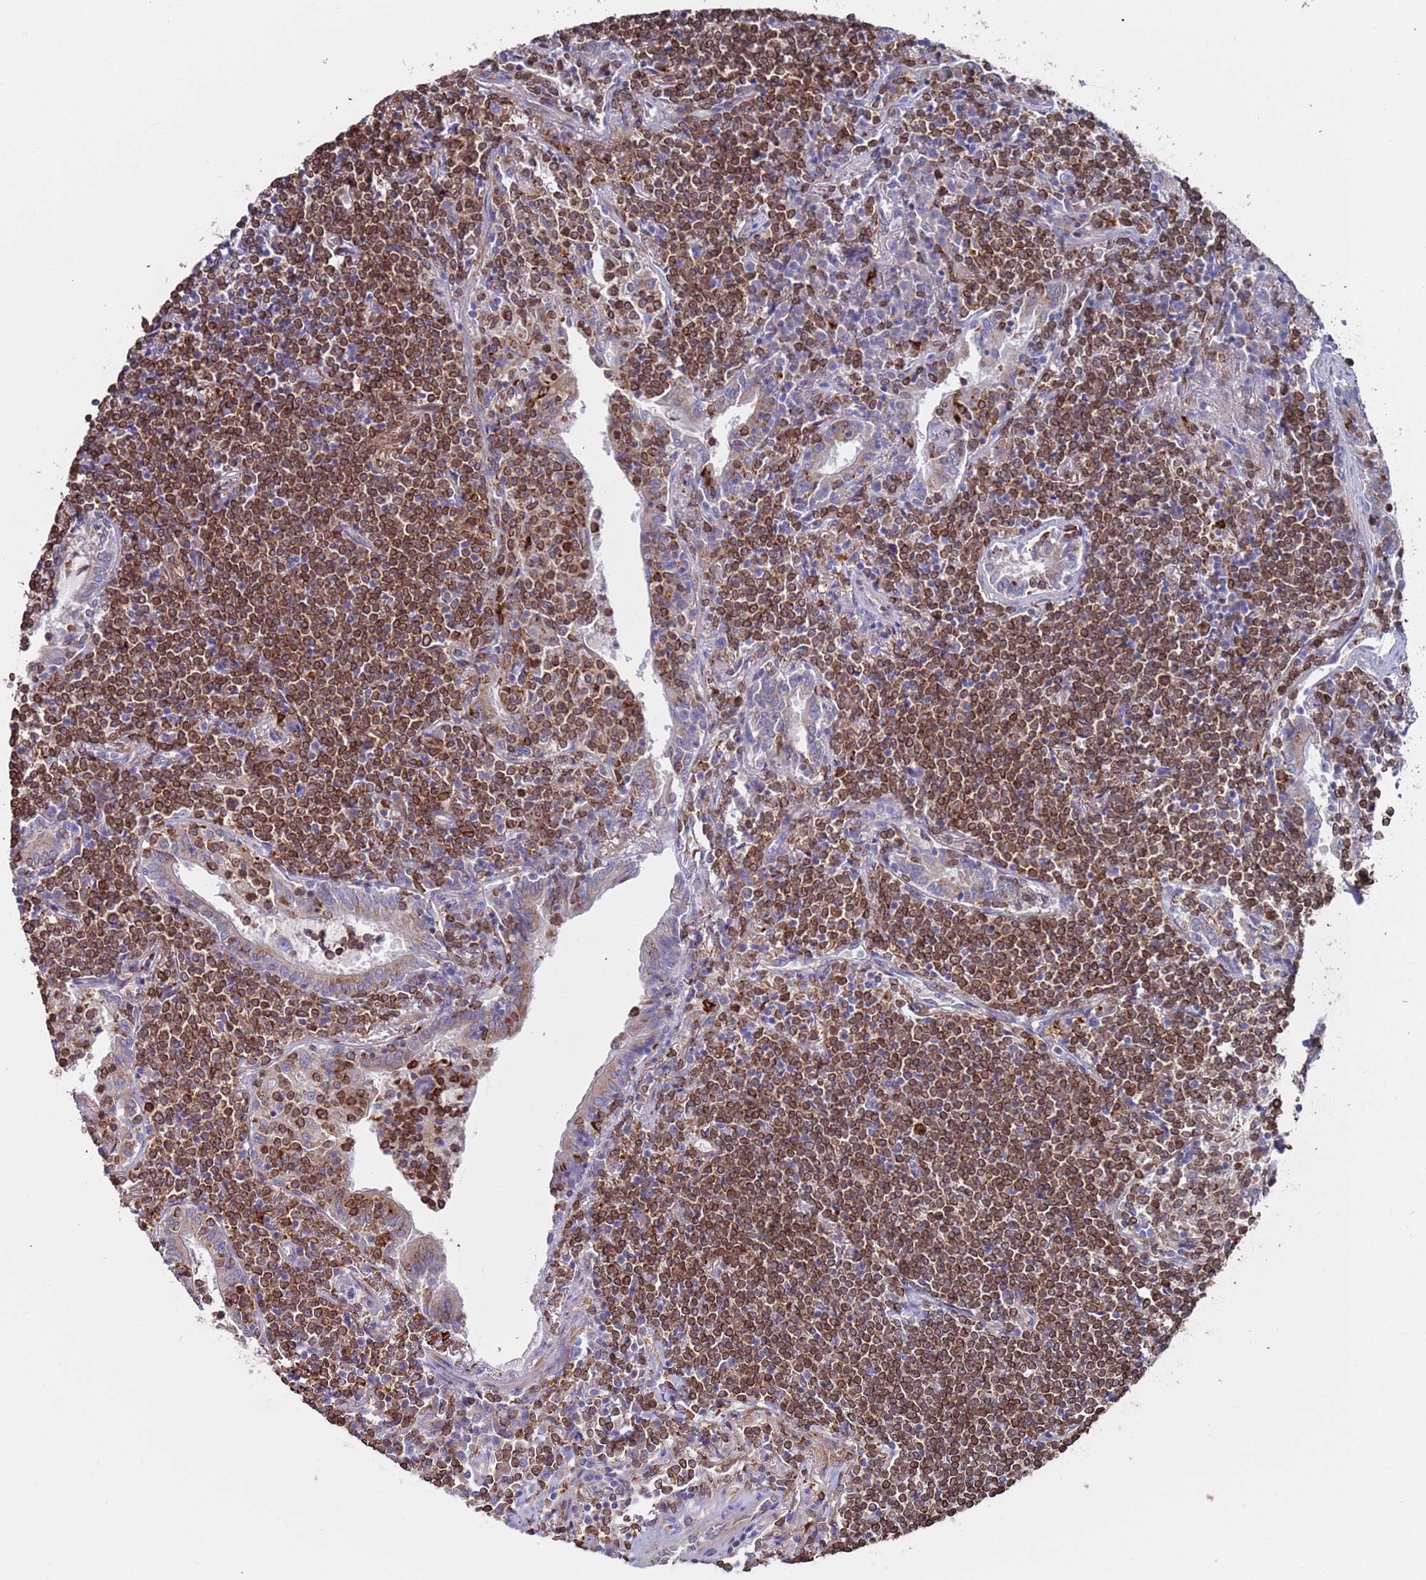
{"staining": {"intensity": "strong", "quantity": ">75%", "location": "cytoplasmic/membranous"}, "tissue": "lymphoma", "cell_type": "Tumor cells", "image_type": "cancer", "snomed": [{"axis": "morphology", "description": "Malignant lymphoma, non-Hodgkin's type, Low grade"}, {"axis": "topography", "description": "Lung"}], "caption": "Protein staining demonstrates strong cytoplasmic/membranous positivity in about >75% of tumor cells in lymphoma. The protein is stained brown, and the nuclei are stained in blue (DAB (3,3'-diaminobenzidine) IHC with brightfield microscopy, high magnification).", "gene": "GREB1L", "patient": {"sex": "female", "age": 71}}